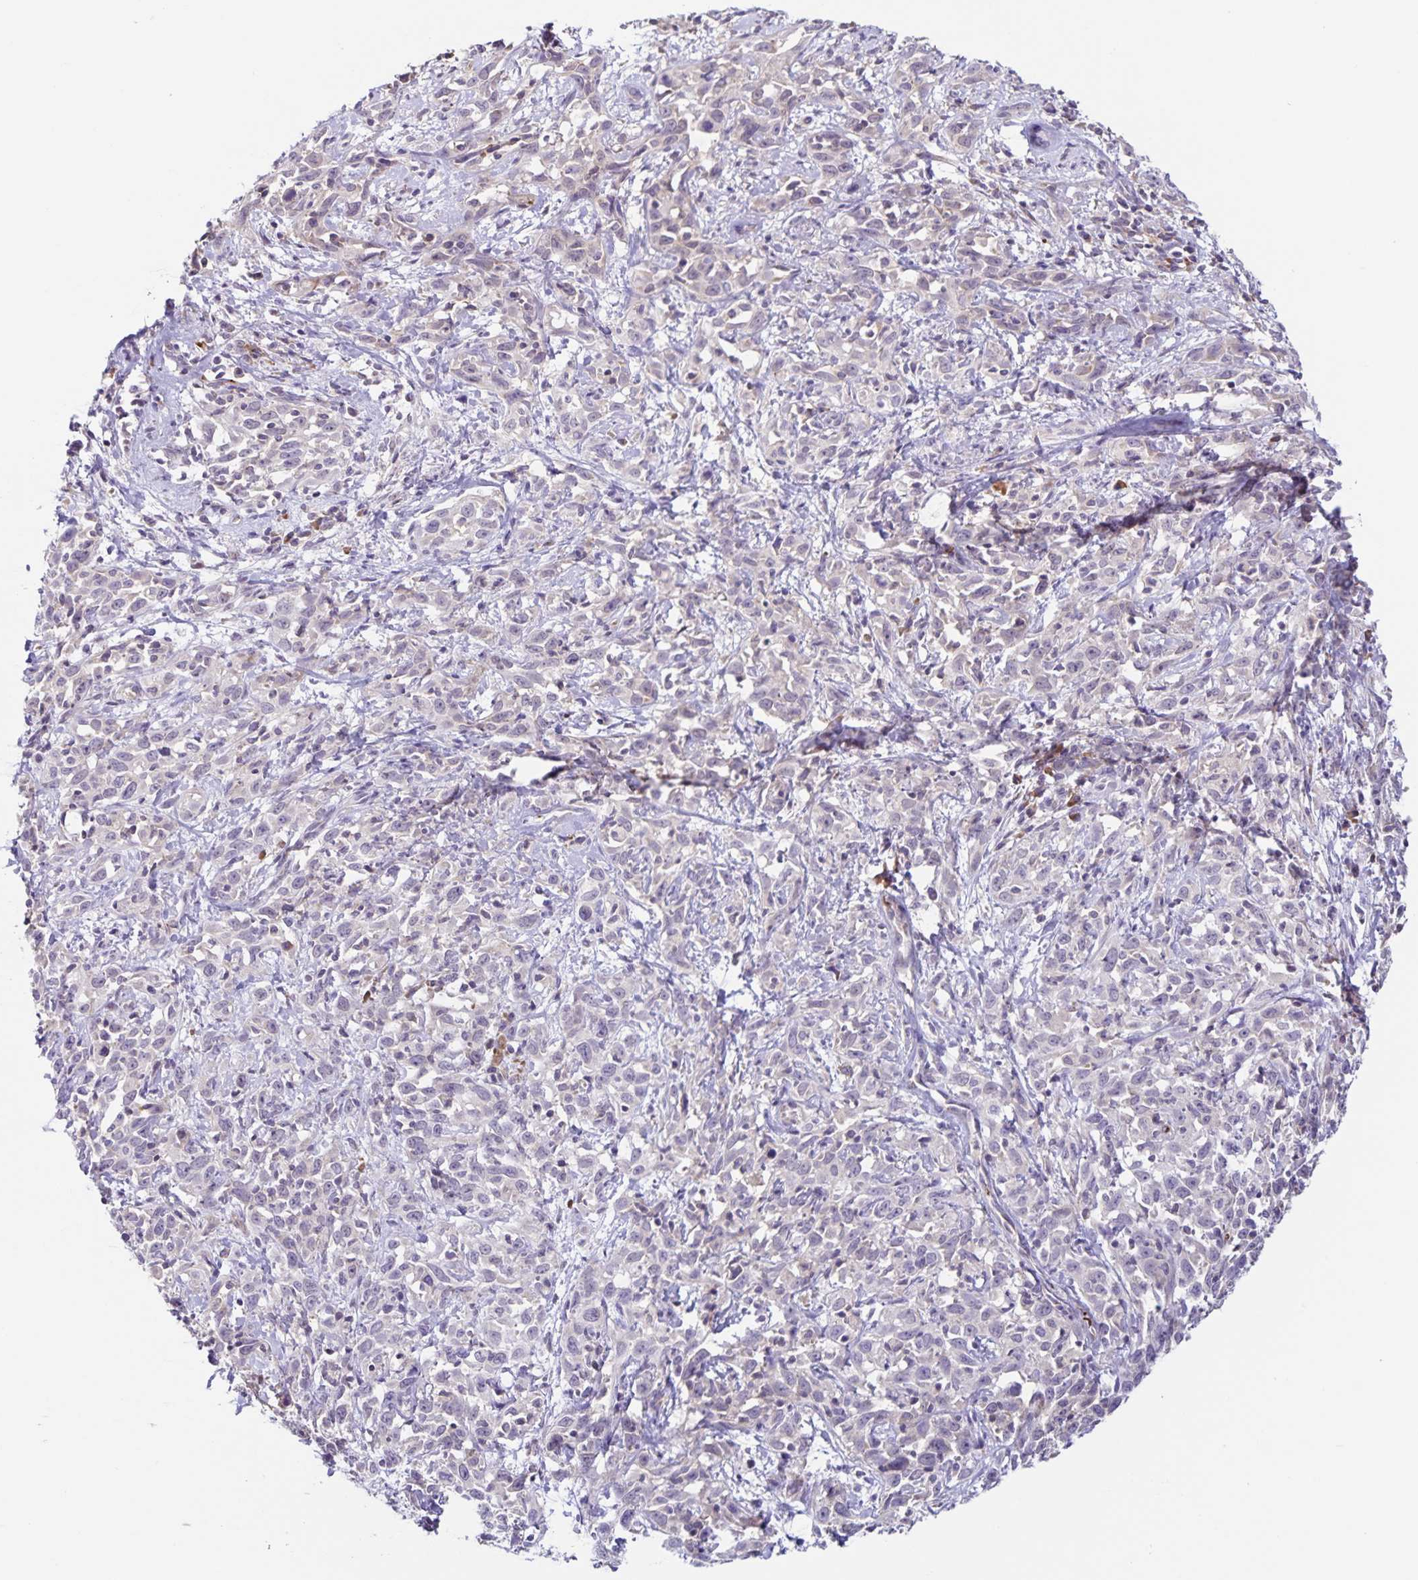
{"staining": {"intensity": "negative", "quantity": "none", "location": "none"}, "tissue": "cervical cancer", "cell_type": "Tumor cells", "image_type": "cancer", "snomed": [{"axis": "morphology", "description": "Adenocarcinoma, NOS"}, {"axis": "topography", "description": "Cervix"}], "caption": "Human cervical adenocarcinoma stained for a protein using immunohistochemistry displays no expression in tumor cells.", "gene": "STPG4", "patient": {"sex": "female", "age": 40}}